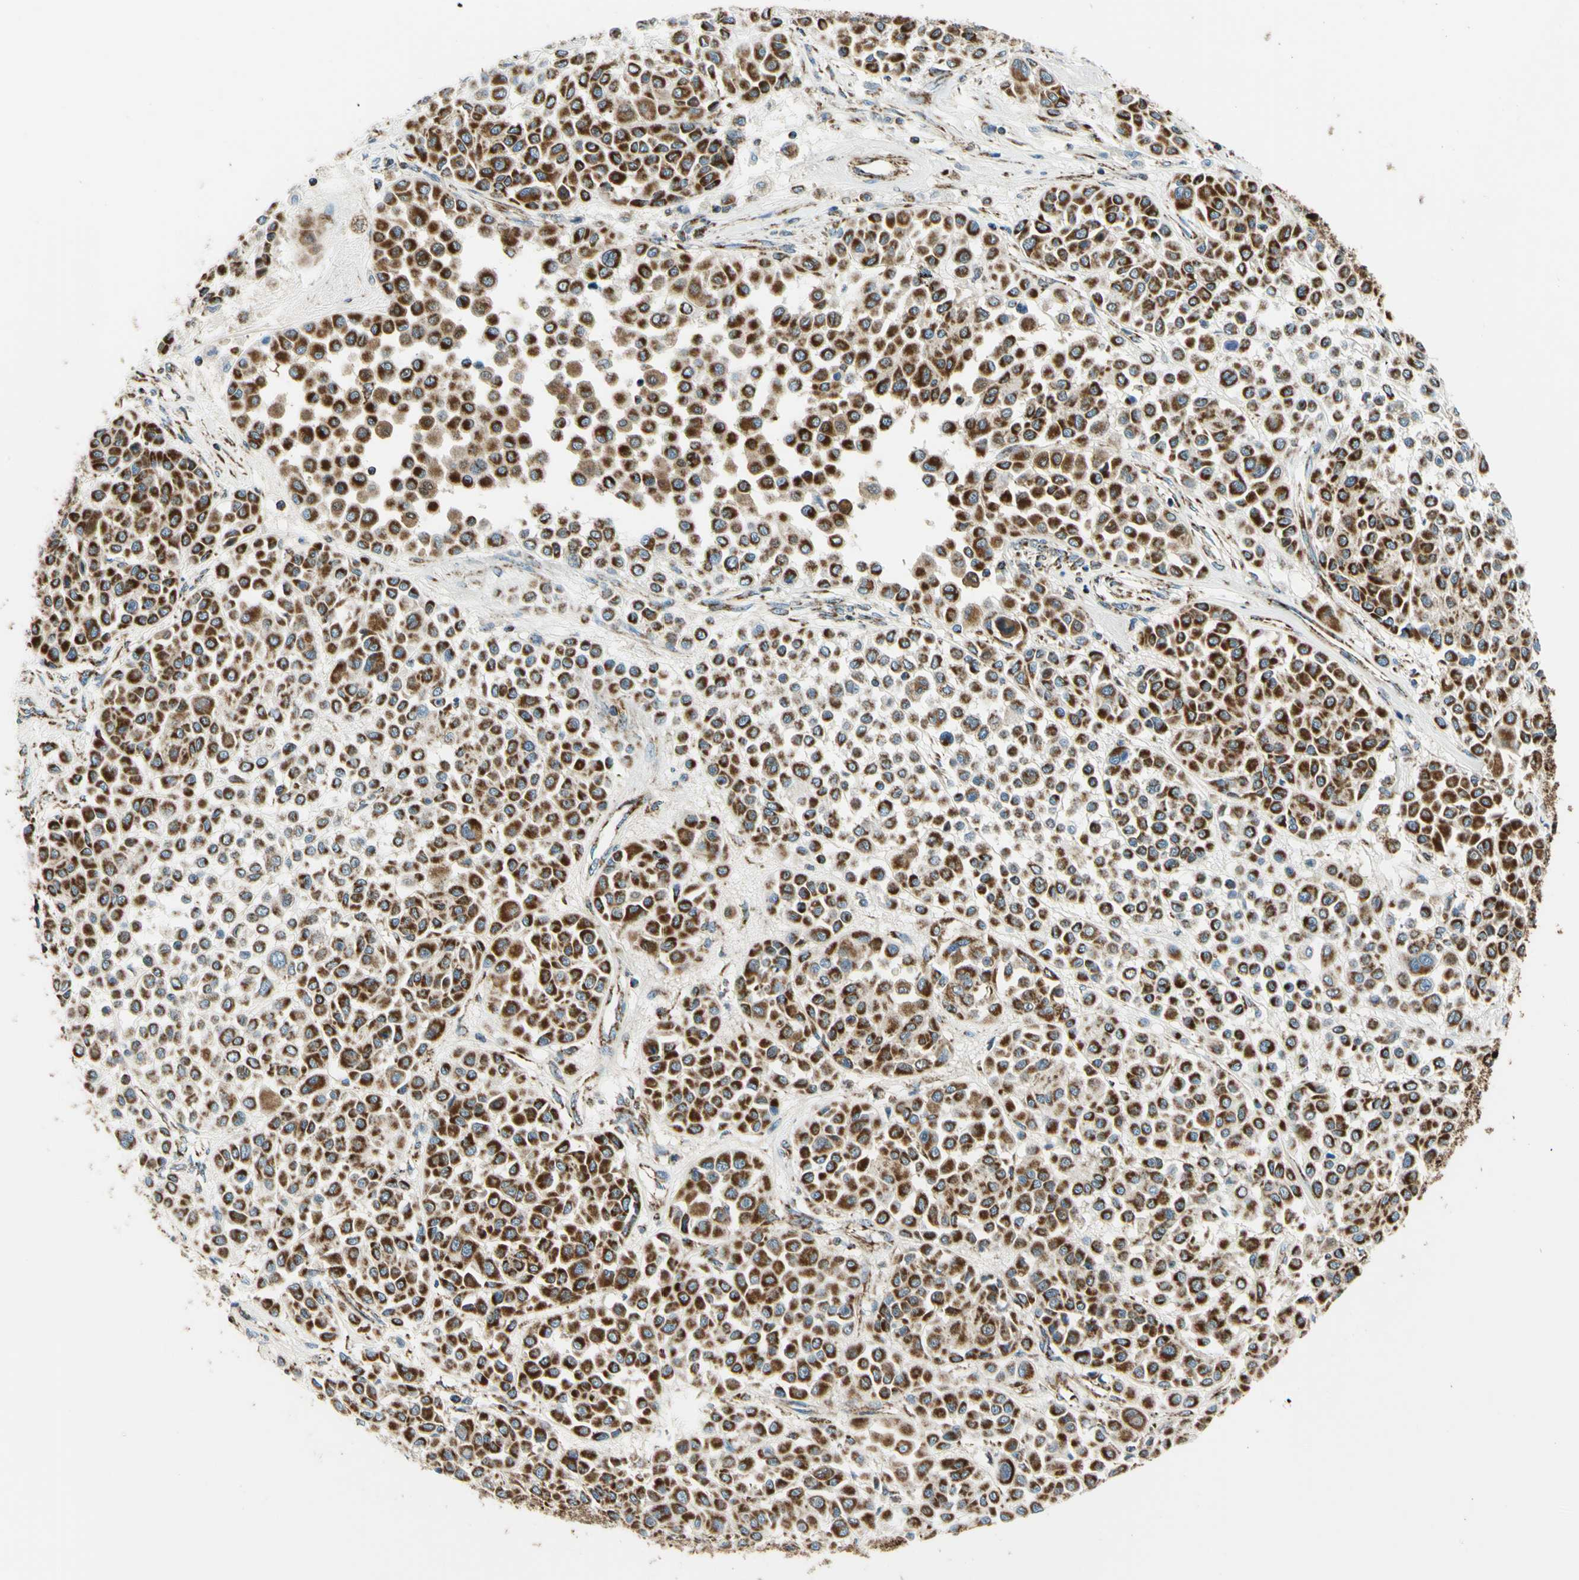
{"staining": {"intensity": "strong", "quantity": ">75%", "location": "cytoplasmic/membranous"}, "tissue": "melanoma", "cell_type": "Tumor cells", "image_type": "cancer", "snomed": [{"axis": "morphology", "description": "Malignant melanoma, Metastatic site"}, {"axis": "topography", "description": "Soft tissue"}], "caption": "Immunohistochemical staining of human malignant melanoma (metastatic site) shows high levels of strong cytoplasmic/membranous protein expression in approximately >75% of tumor cells. The protein of interest is stained brown, and the nuclei are stained in blue (DAB IHC with brightfield microscopy, high magnification).", "gene": "MAVS", "patient": {"sex": "male", "age": 41}}